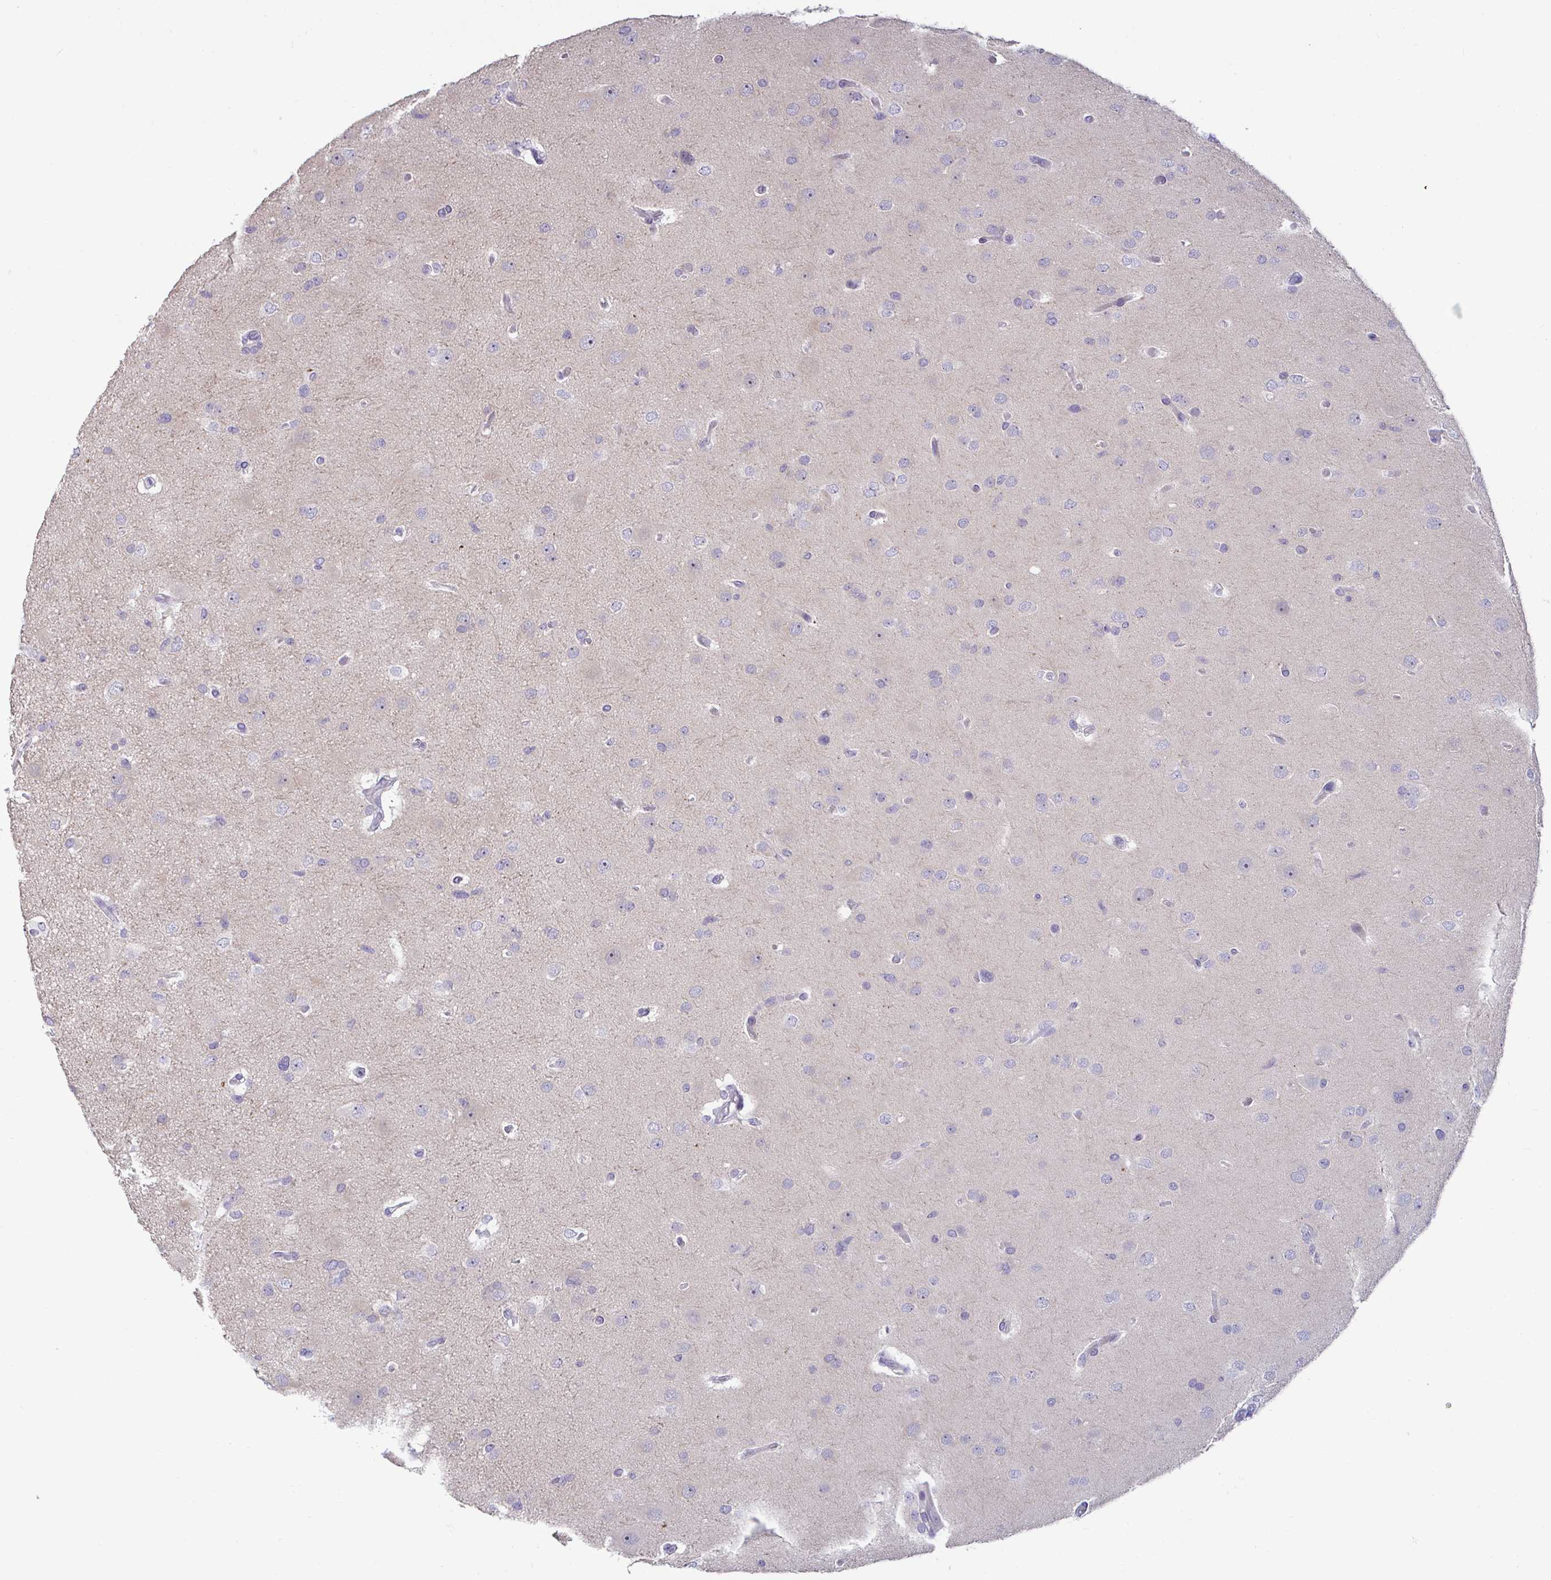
{"staining": {"intensity": "negative", "quantity": "none", "location": "none"}, "tissue": "glioma", "cell_type": "Tumor cells", "image_type": "cancer", "snomed": [{"axis": "morphology", "description": "Glioma, malignant, High grade"}, {"axis": "topography", "description": "Brain"}], "caption": "This is a histopathology image of IHC staining of malignant glioma (high-grade), which shows no staining in tumor cells.", "gene": "GSTM1", "patient": {"sex": "male", "age": 53}}